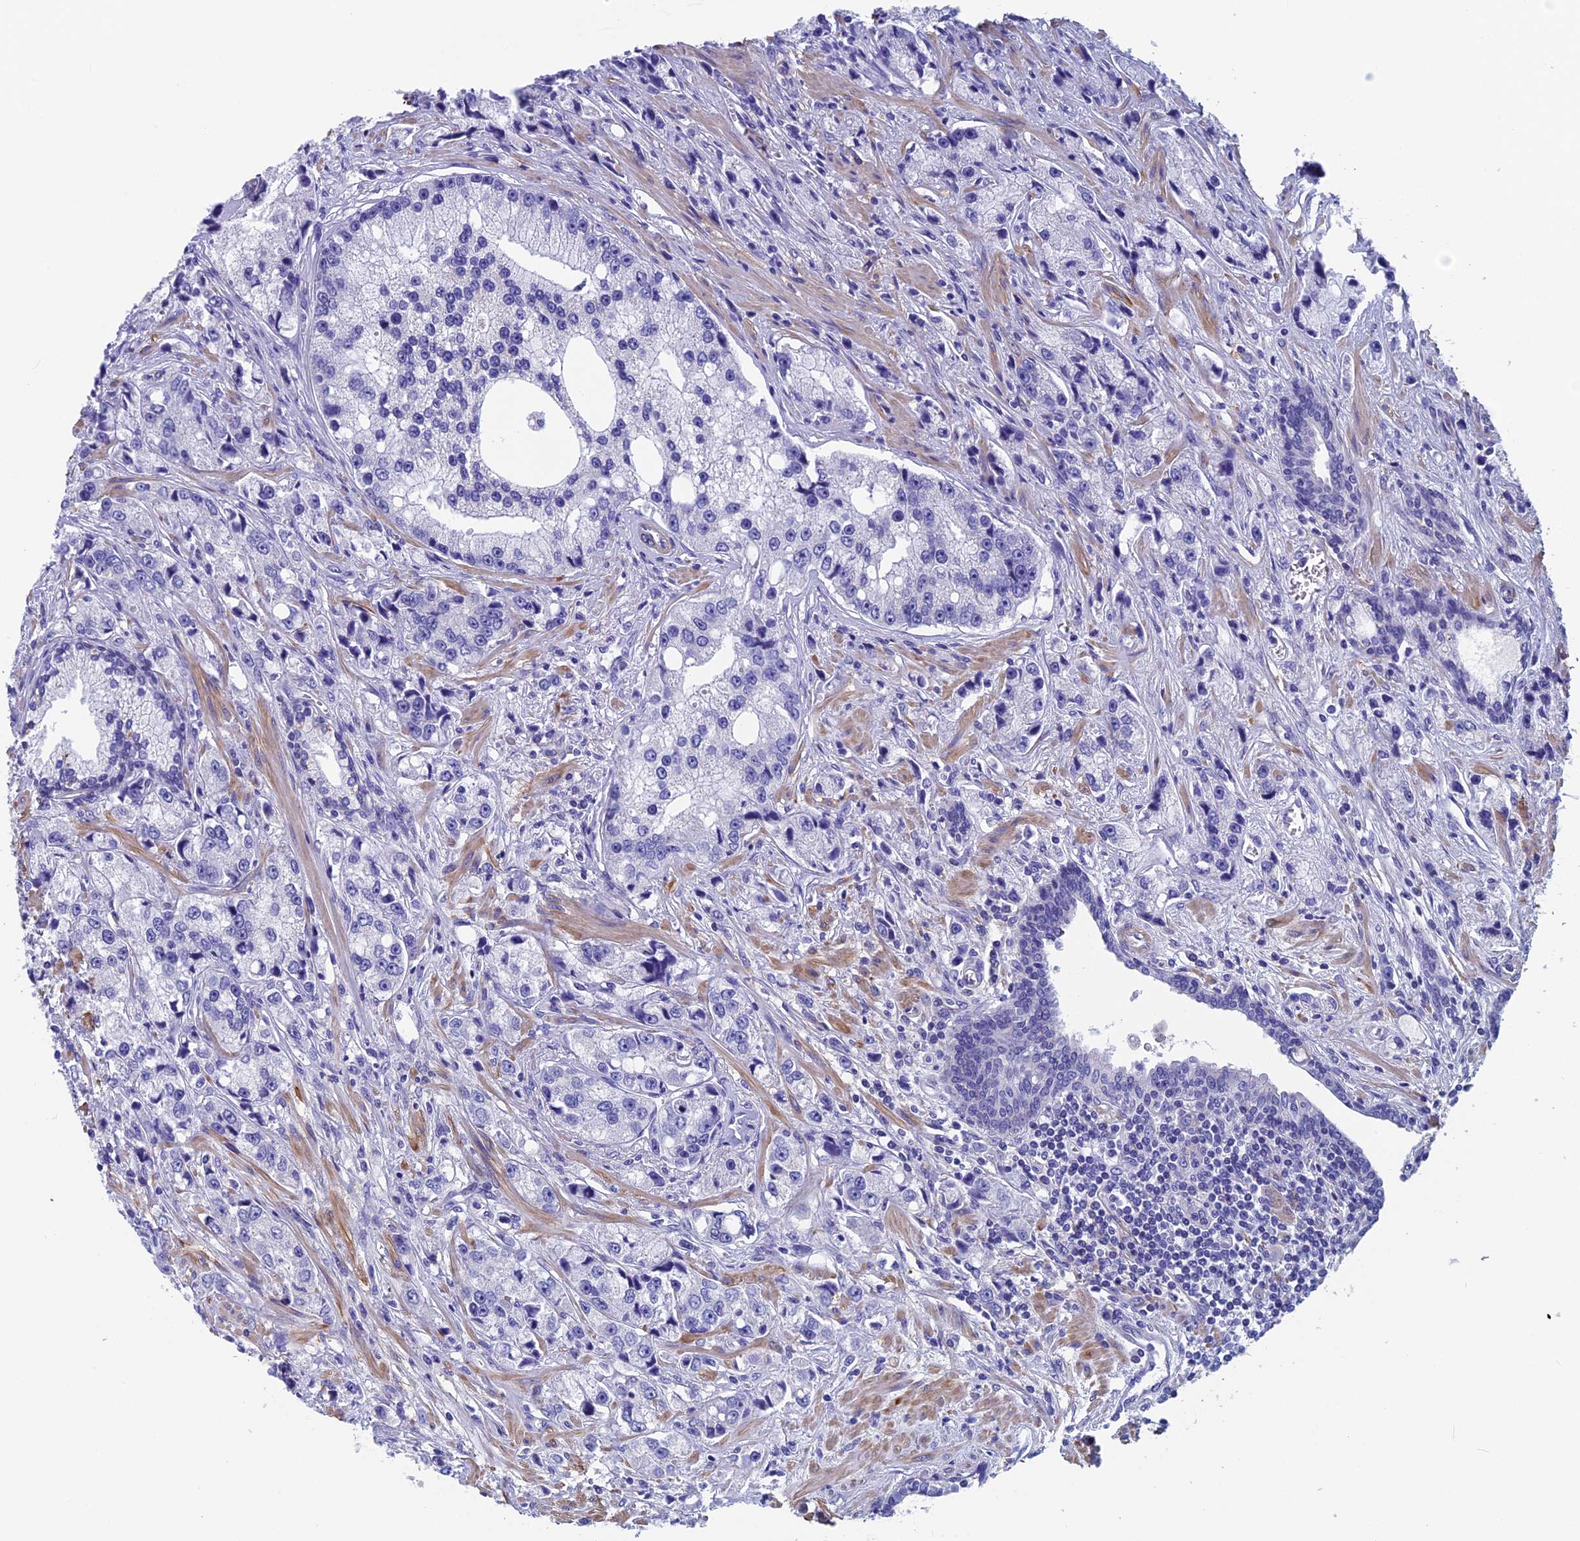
{"staining": {"intensity": "negative", "quantity": "none", "location": "none"}, "tissue": "prostate cancer", "cell_type": "Tumor cells", "image_type": "cancer", "snomed": [{"axis": "morphology", "description": "Adenocarcinoma, High grade"}, {"axis": "topography", "description": "Prostate"}], "caption": "A photomicrograph of human prostate cancer is negative for staining in tumor cells. (DAB (3,3'-diaminobenzidine) immunohistochemistry, high magnification).", "gene": "ADH7", "patient": {"sex": "male", "age": 74}}